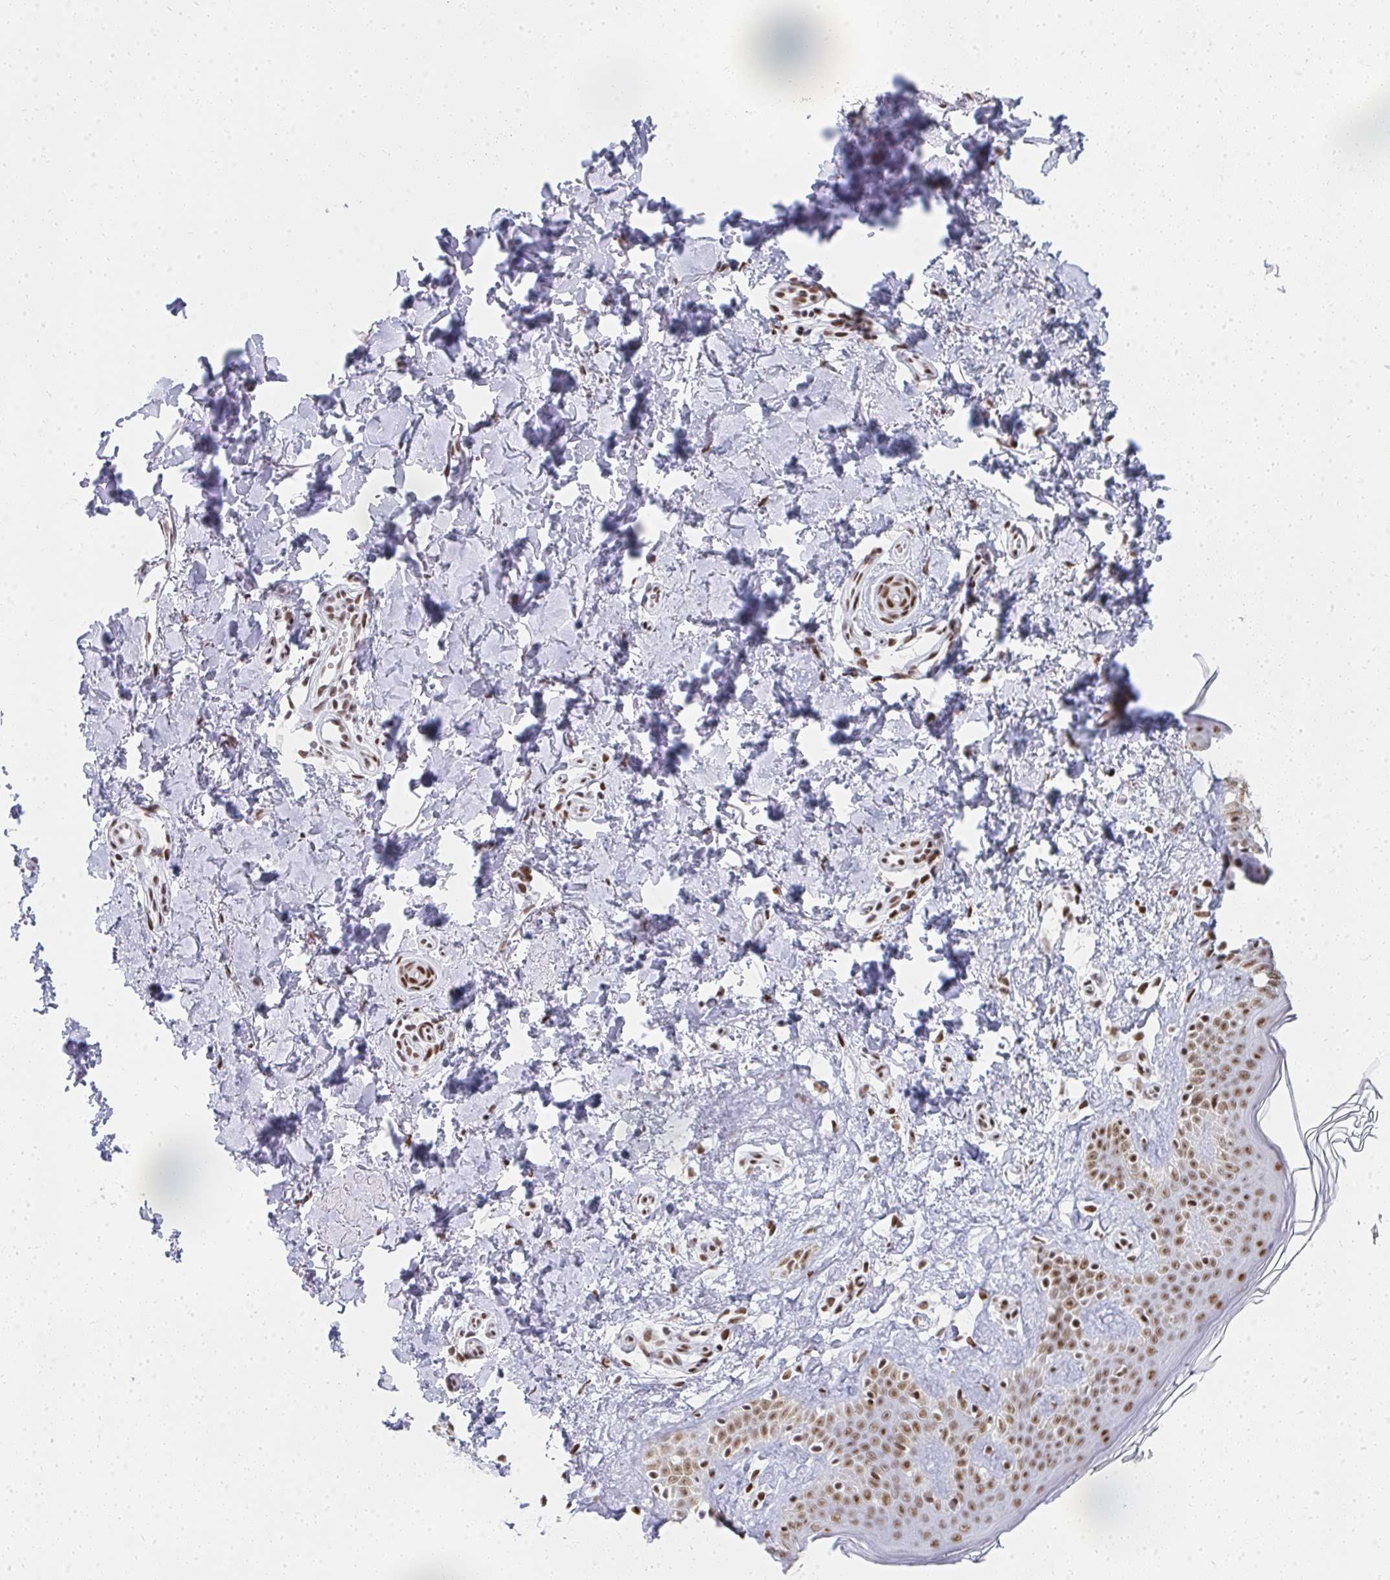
{"staining": {"intensity": "moderate", "quantity": ">75%", "location": "nuclear"}, "tissue": "skin", "cell_type": "Fibroblasts", "image_type": "normal", "snomed": [{"axis": "morphology", "description": "Normal tissue, NOS"}, {"axis": "topography", "description": "Skin"}, {"axis": "topography", "description": "Peripheral nerve tissue"}], "caption": "Normal skin reveals moderate nuclear expression in approximately >75% of fibroblasts.", "gene": "CREBBP", "patient": {"sex": "female", "age": 45}}